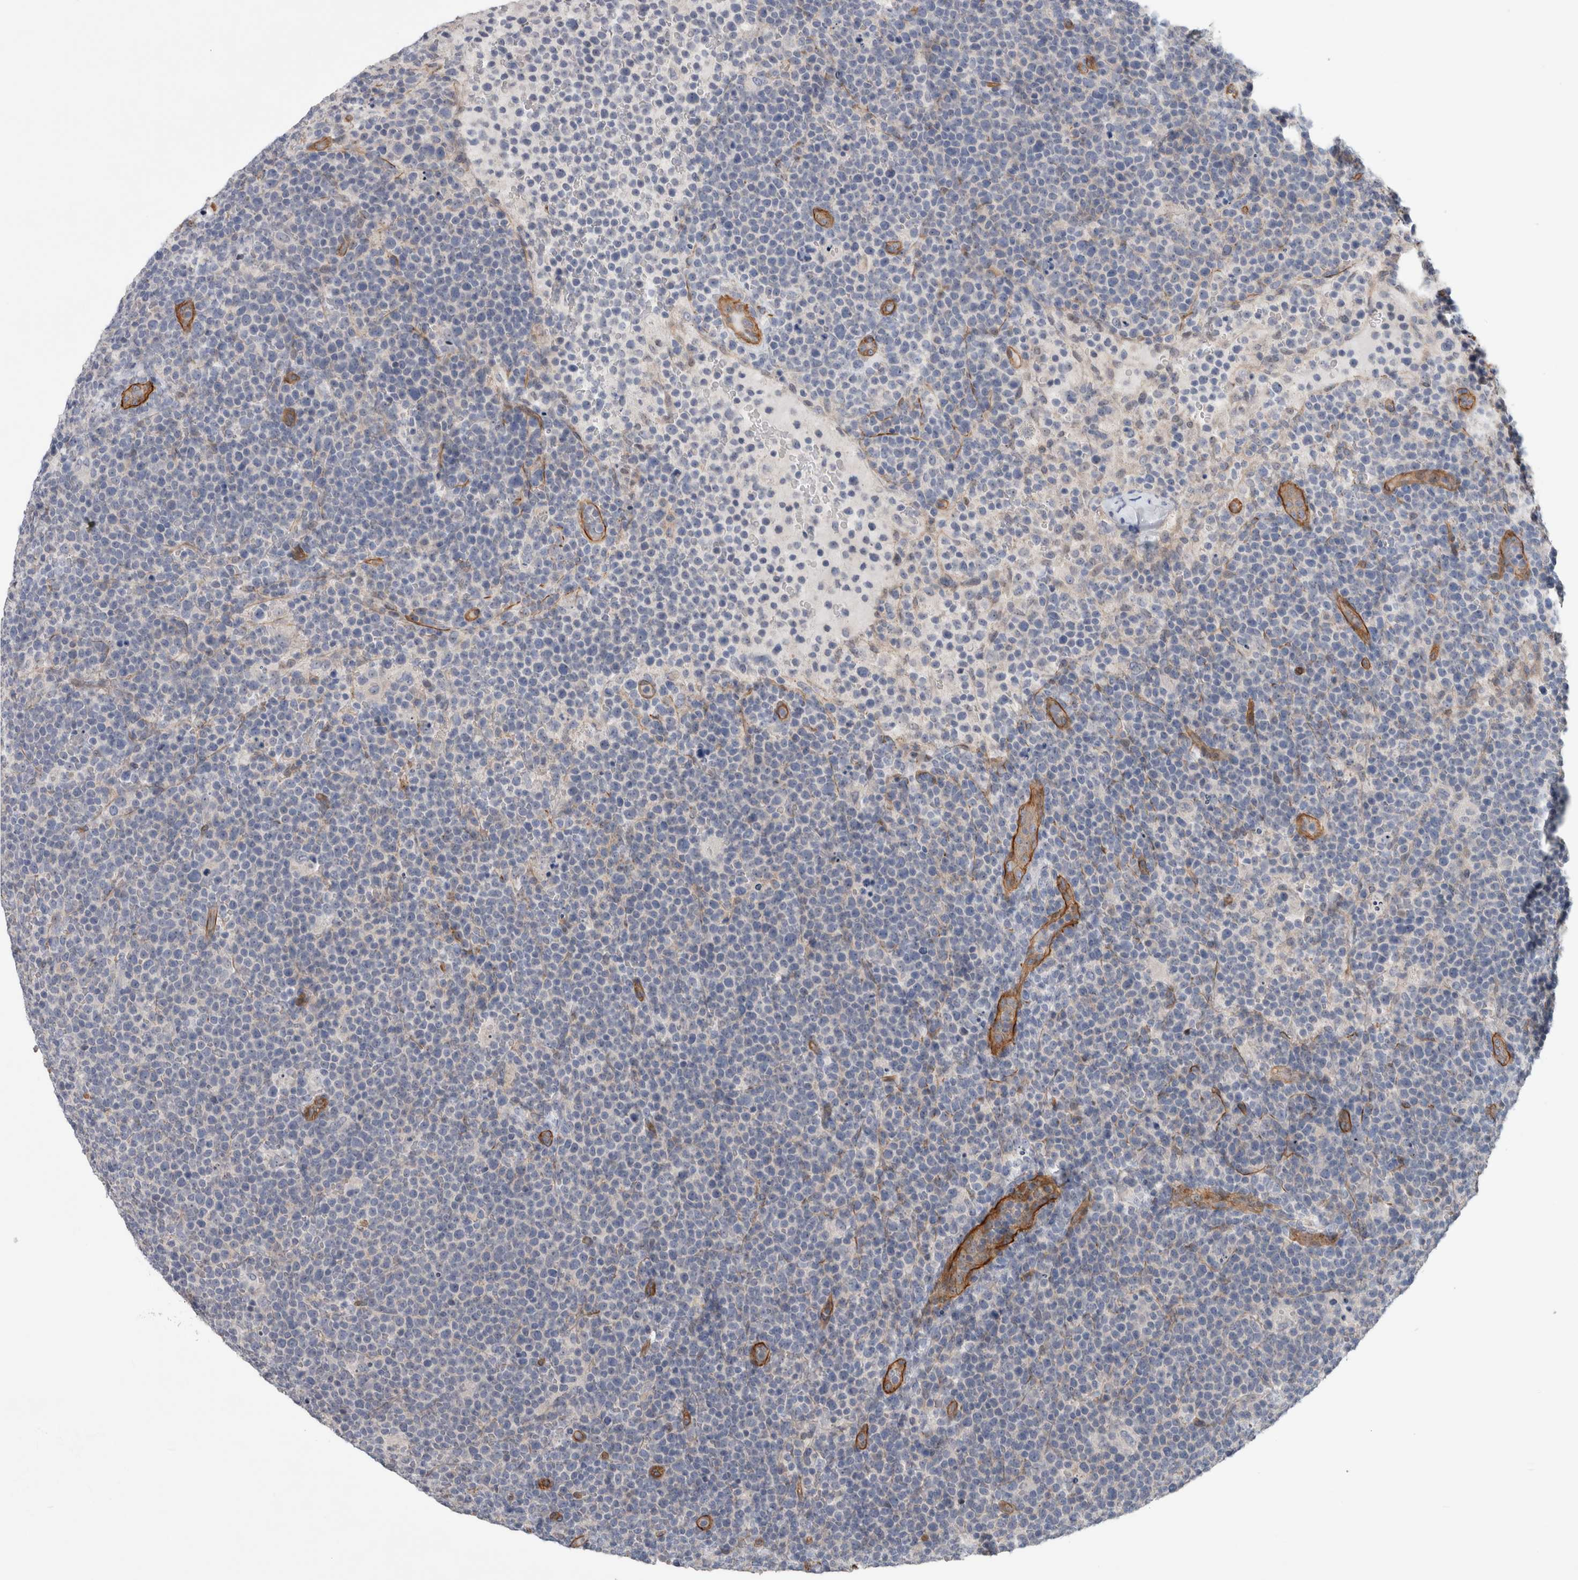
{"staining": {"intensity": "negative", "quantity": "none", "location": "none"}, "tissue": "lymphoma", "cell_type": "Tumor cells", "image_type": "cancer", "snomed": [{"axis": "morphology", "description": "Malignant lymphoma, non-Hodgkin's type, High grade"}, {"axis": "topography", "description": "Lymph node"}], "caption": "An immunohistochemistry (IHC) micrograph of lymphoma is shown. There is no staining in tumor cells of lymphoma.", "gene": "BCAM", "patient": {"sex": "male", "age": 61}}